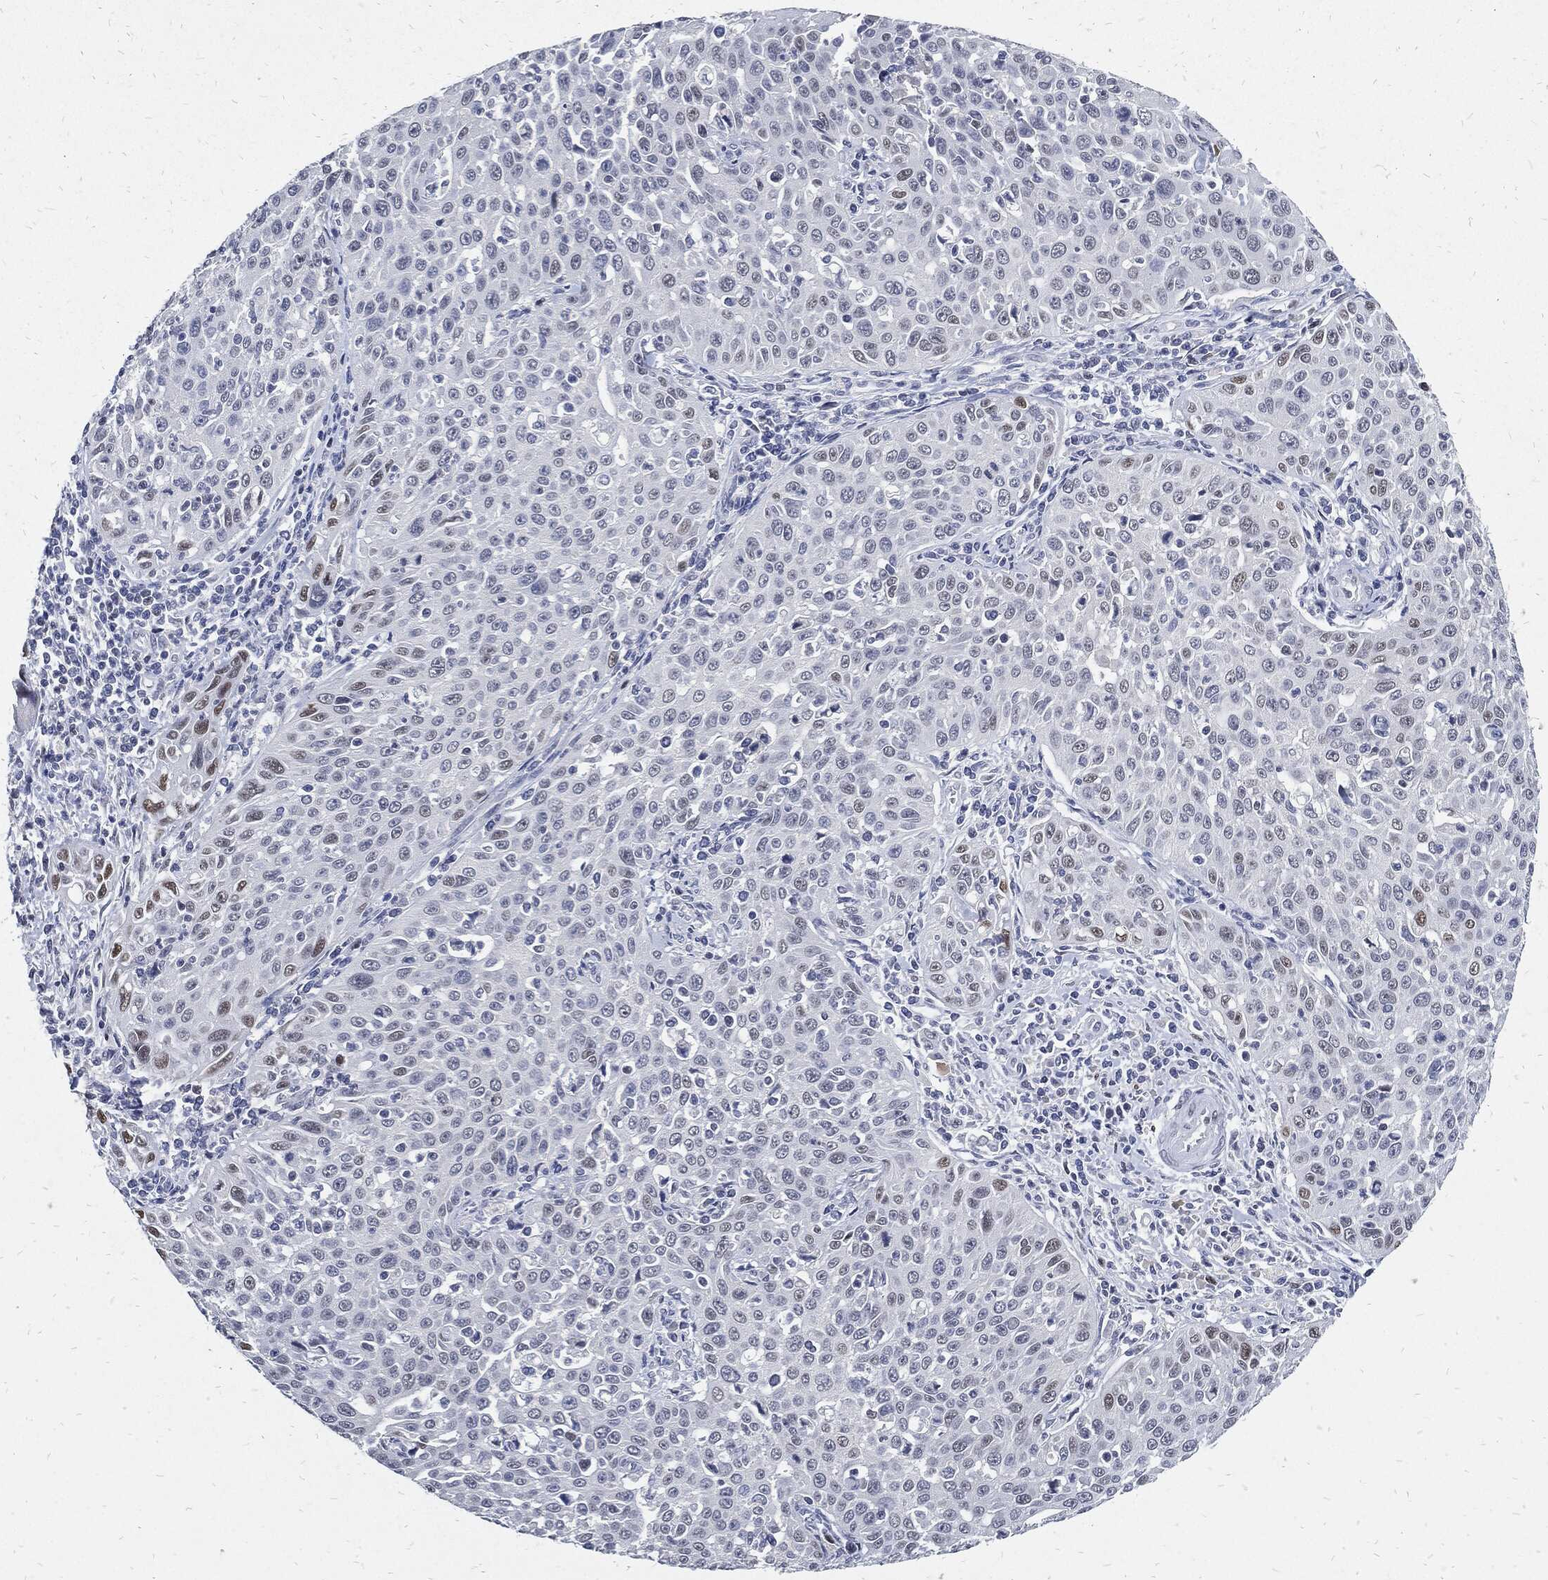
{"staining": {"intensity": "moderate", "quantity": "<25%", "location": "nuclear"}, "tissue": "cervical cancer", "cell_type": "Tumor cells", "image_type": "cancer", "snomed": [{"axis": "morphology", "description": "Squamous cell carcinoma, NOS"}, {"axis": "topography", "description": "Cervix"}], "caption": "Protein staining of cervical cancer tissue exhibits moderate nuclear positivity in about <25% of tumor cells. (DAB (3,3'-diaminobenzidine) IHC, brown staining for protein, blue staining for nuclei).", "gene": "JUN", "patient": {"sex": "female", "age": 26}}